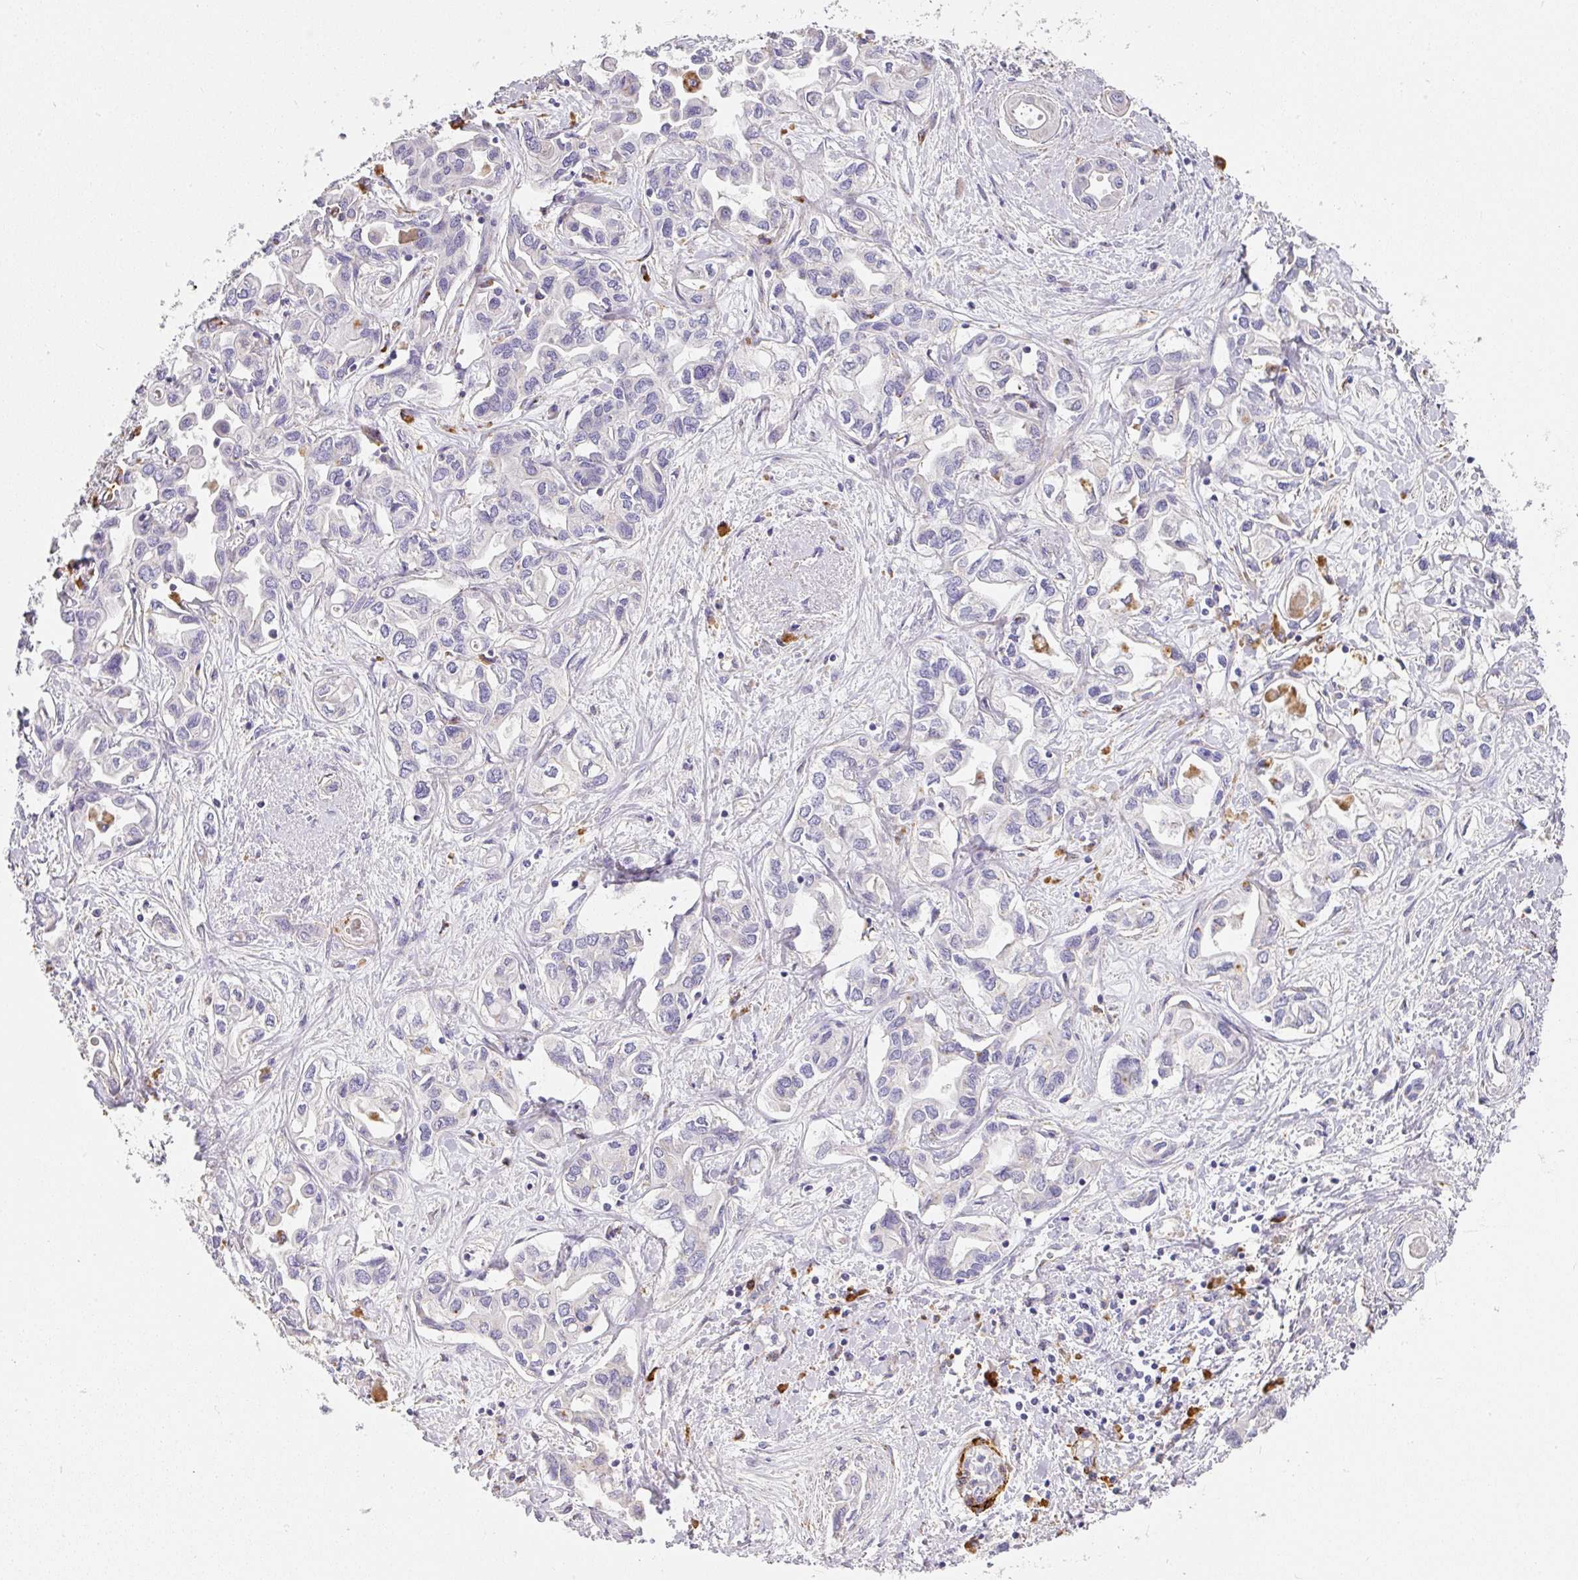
{"staining": {"intensity": "negative", "quantity": "none", "location": "none"}, "tissue": "liver cancer", "cell_type": "Tumor cells", "image_type": "cancer", "snomed": [{"axis": "morphology", "description": "Cholangiocarcinoma"}, {"axis": "topography", "description": "Liver"}], "caption": "Micrograph shows no significant protein staining in tumor cells of liver cholangiocarcinoma.", "gene": "SLC25A17", "patient": {"sex": "female", "age": 64}}